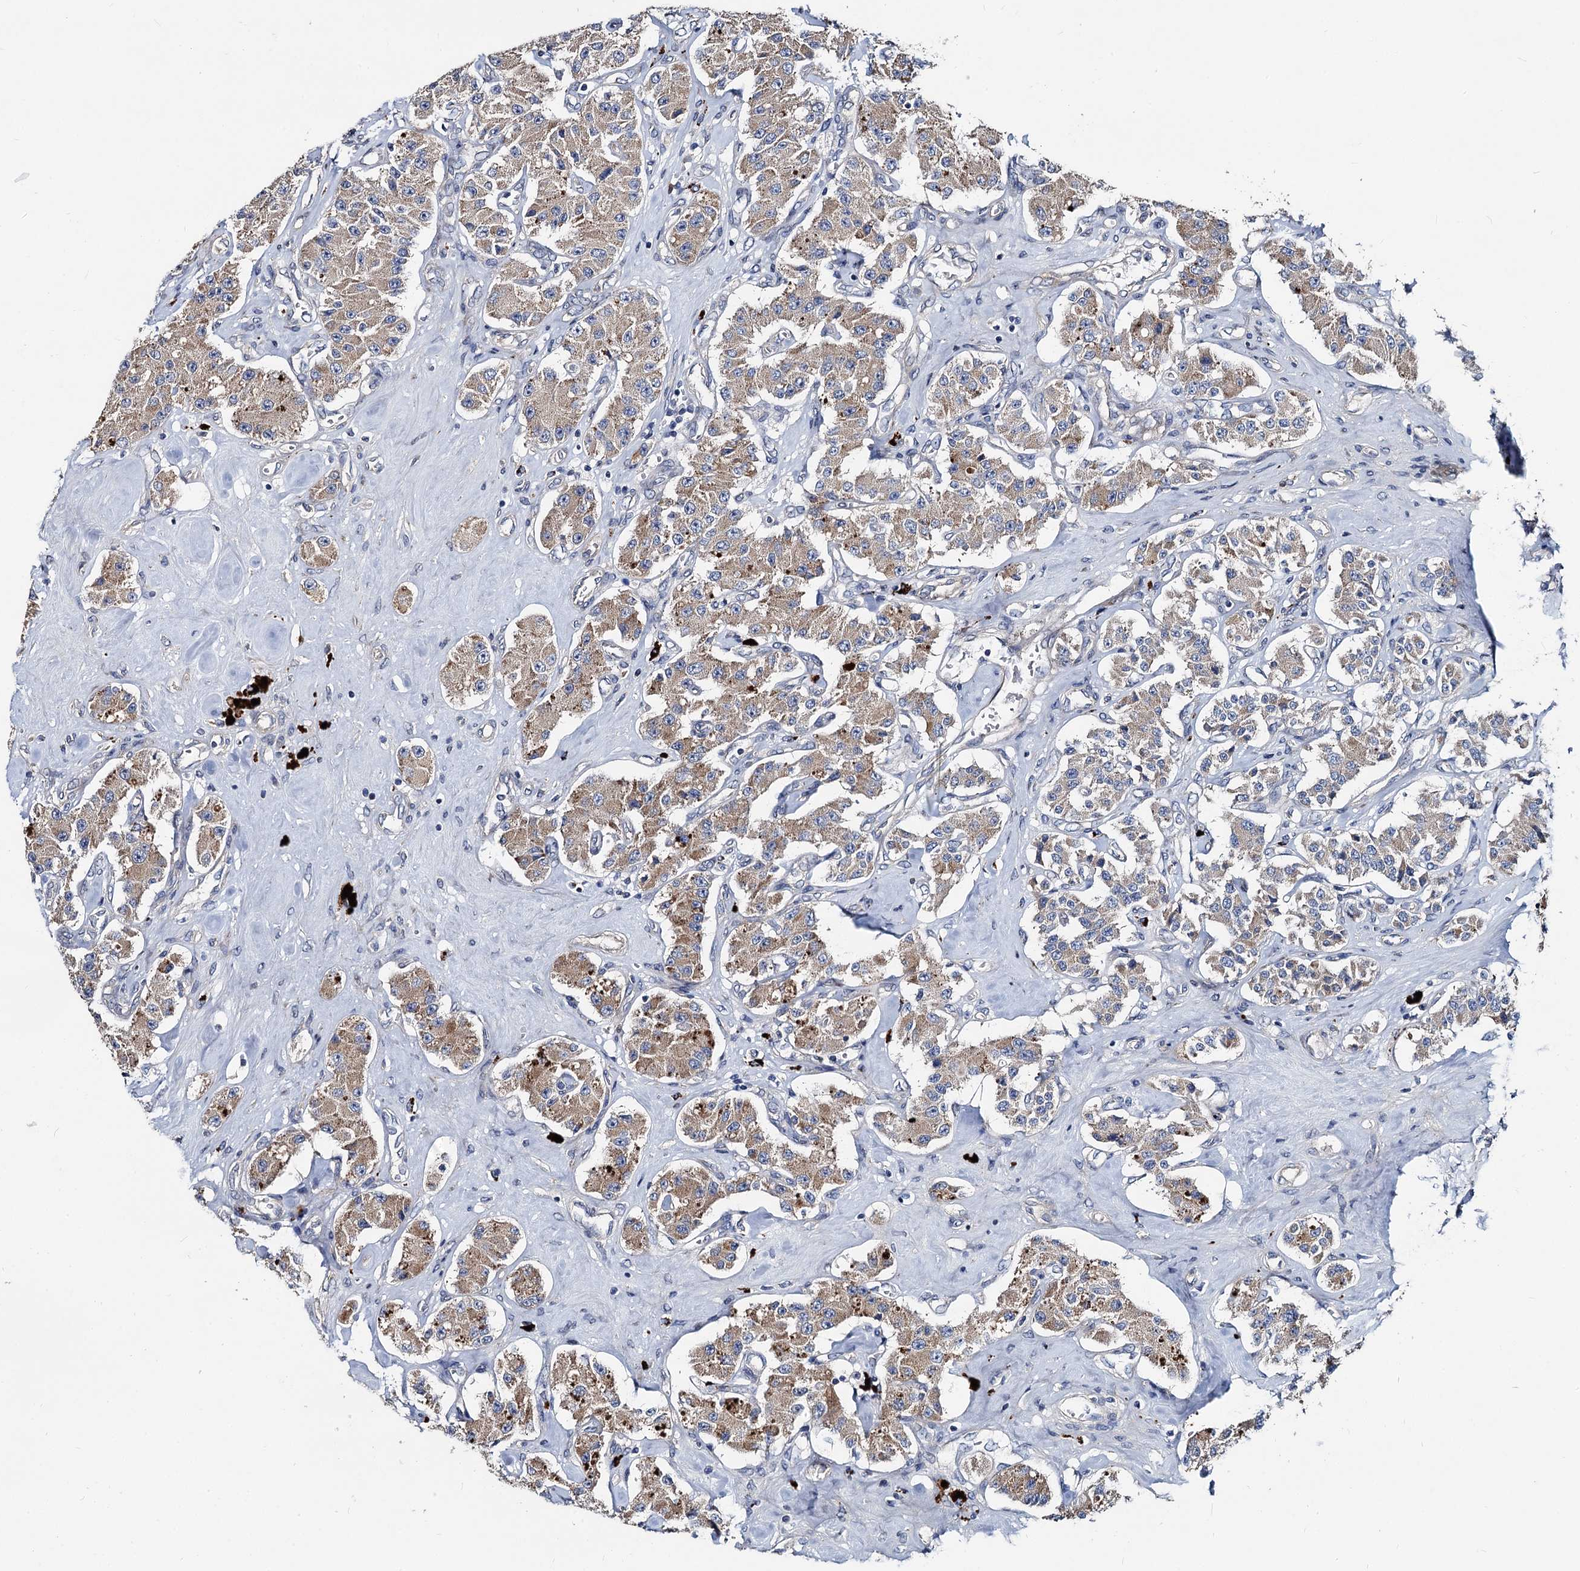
{"staining": {"intensity": "moderate", "quantity": ">75%", "location": "cytoplasmic/membranous"}, "tissue": "carcinoid", "cell_type": "Tumor cells", "image_type": "cancer", "snomed": [{"axis": "morphology", "description": "Carcinoid, malignant, NOS"}, {"axis": "topography", "description": "Pancreas"}], "caption": "A brown stain shows moderate cytoplasmic/membranous staining of a protein in human carcinoid (malignant) tumor cells.", "gene": "SPRYD3", "patient": {"sex": "male", "age": 41}}